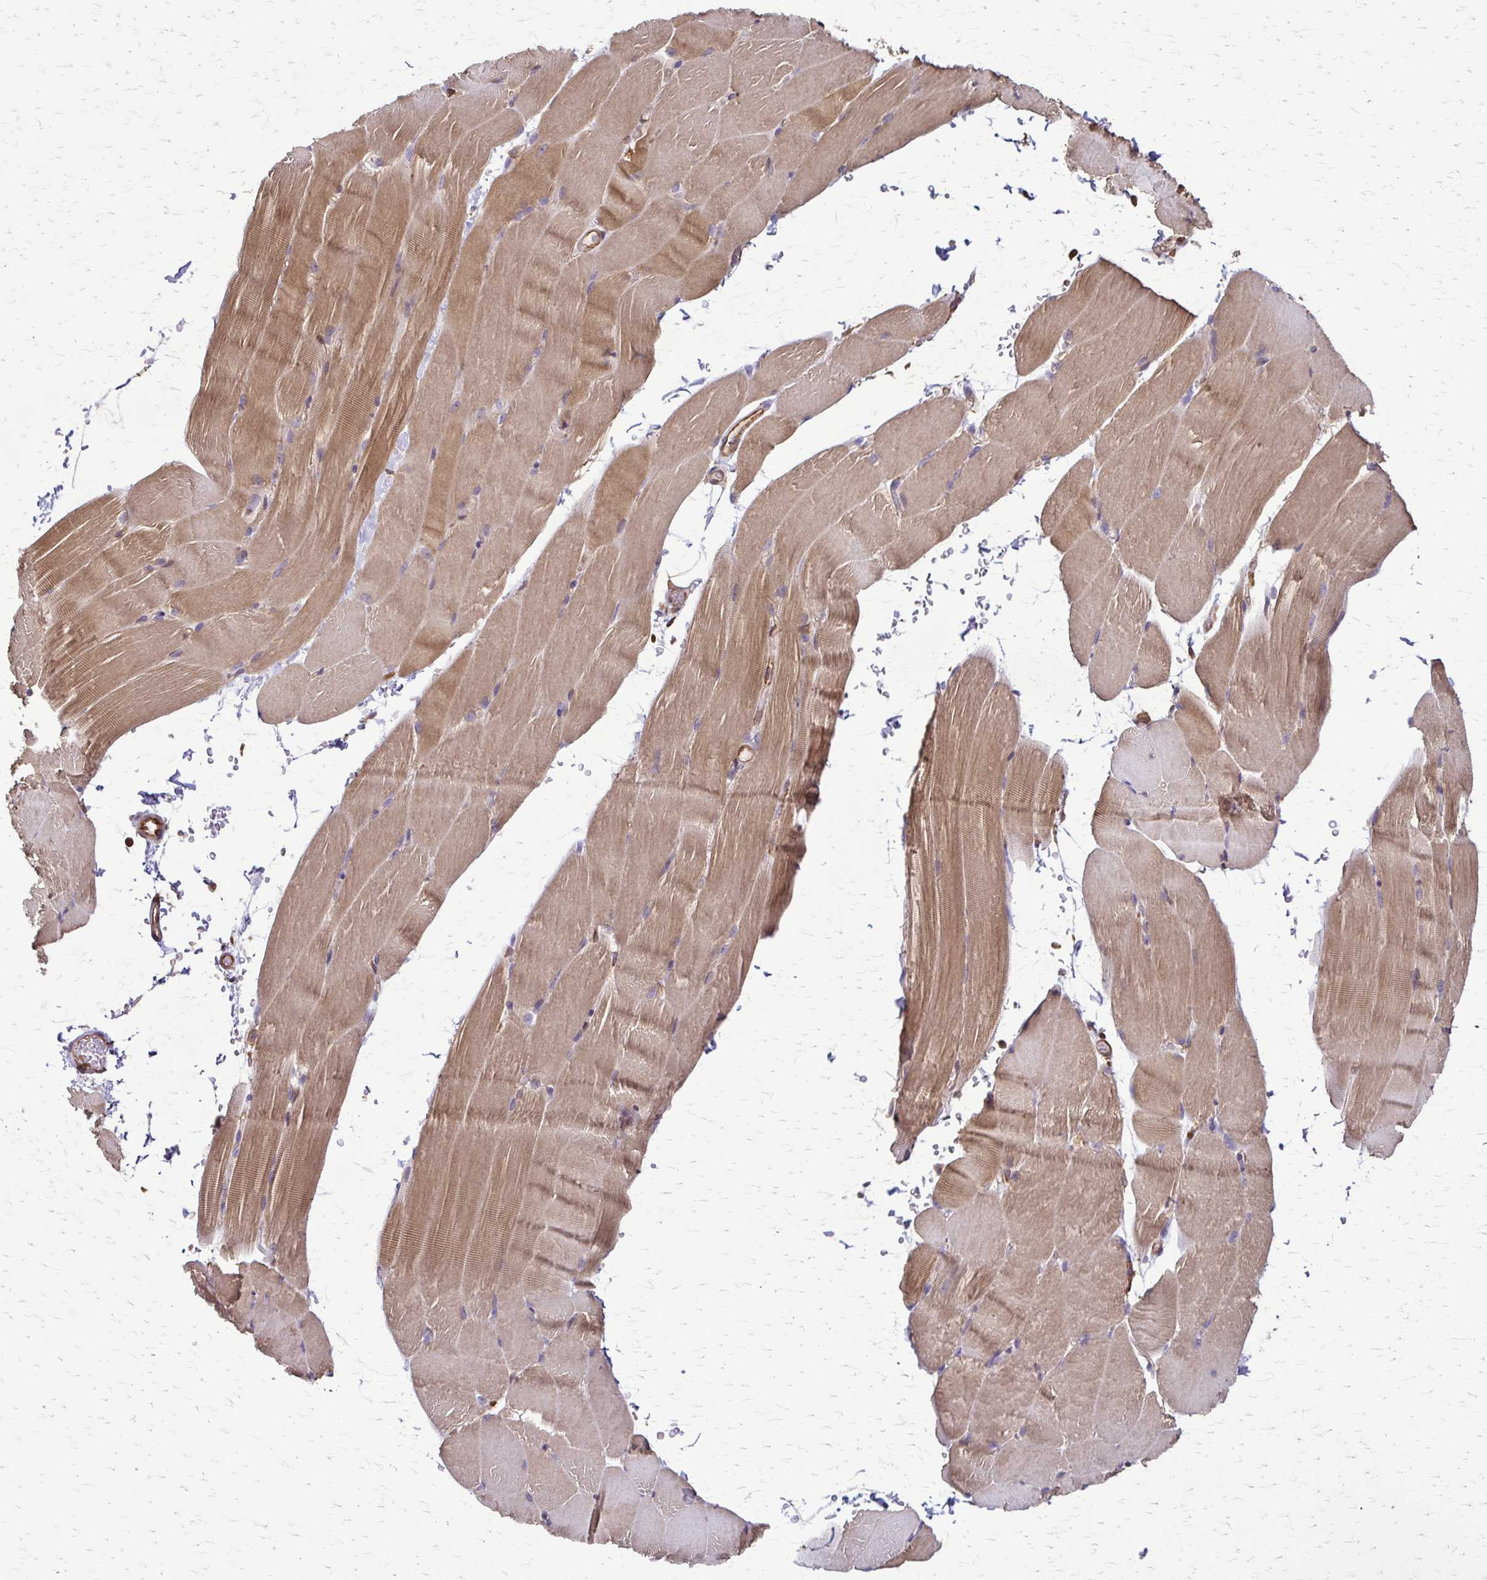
{"staining": {"intensity": "moderate", "quantity": "25%-75%", "location": "cytoplasmic/membranous"}, "tissue": "skeletal muscle", "cell_type": "Myocytes", "image_type": "normal", "snomed": [{"axis": "morphology", "description": "Normal tissue, NOS"}, {"axis": "topography", "description": "Skeletal muscle"}], "caption": "Human skeletal muscle stained with a brown dye exhibits moderate cytoplasmic/membranous positive staining in approximately 25%-75% of myocytes.", "gene": "EEF2", "patient": {"sex": "female", "age": 37}}